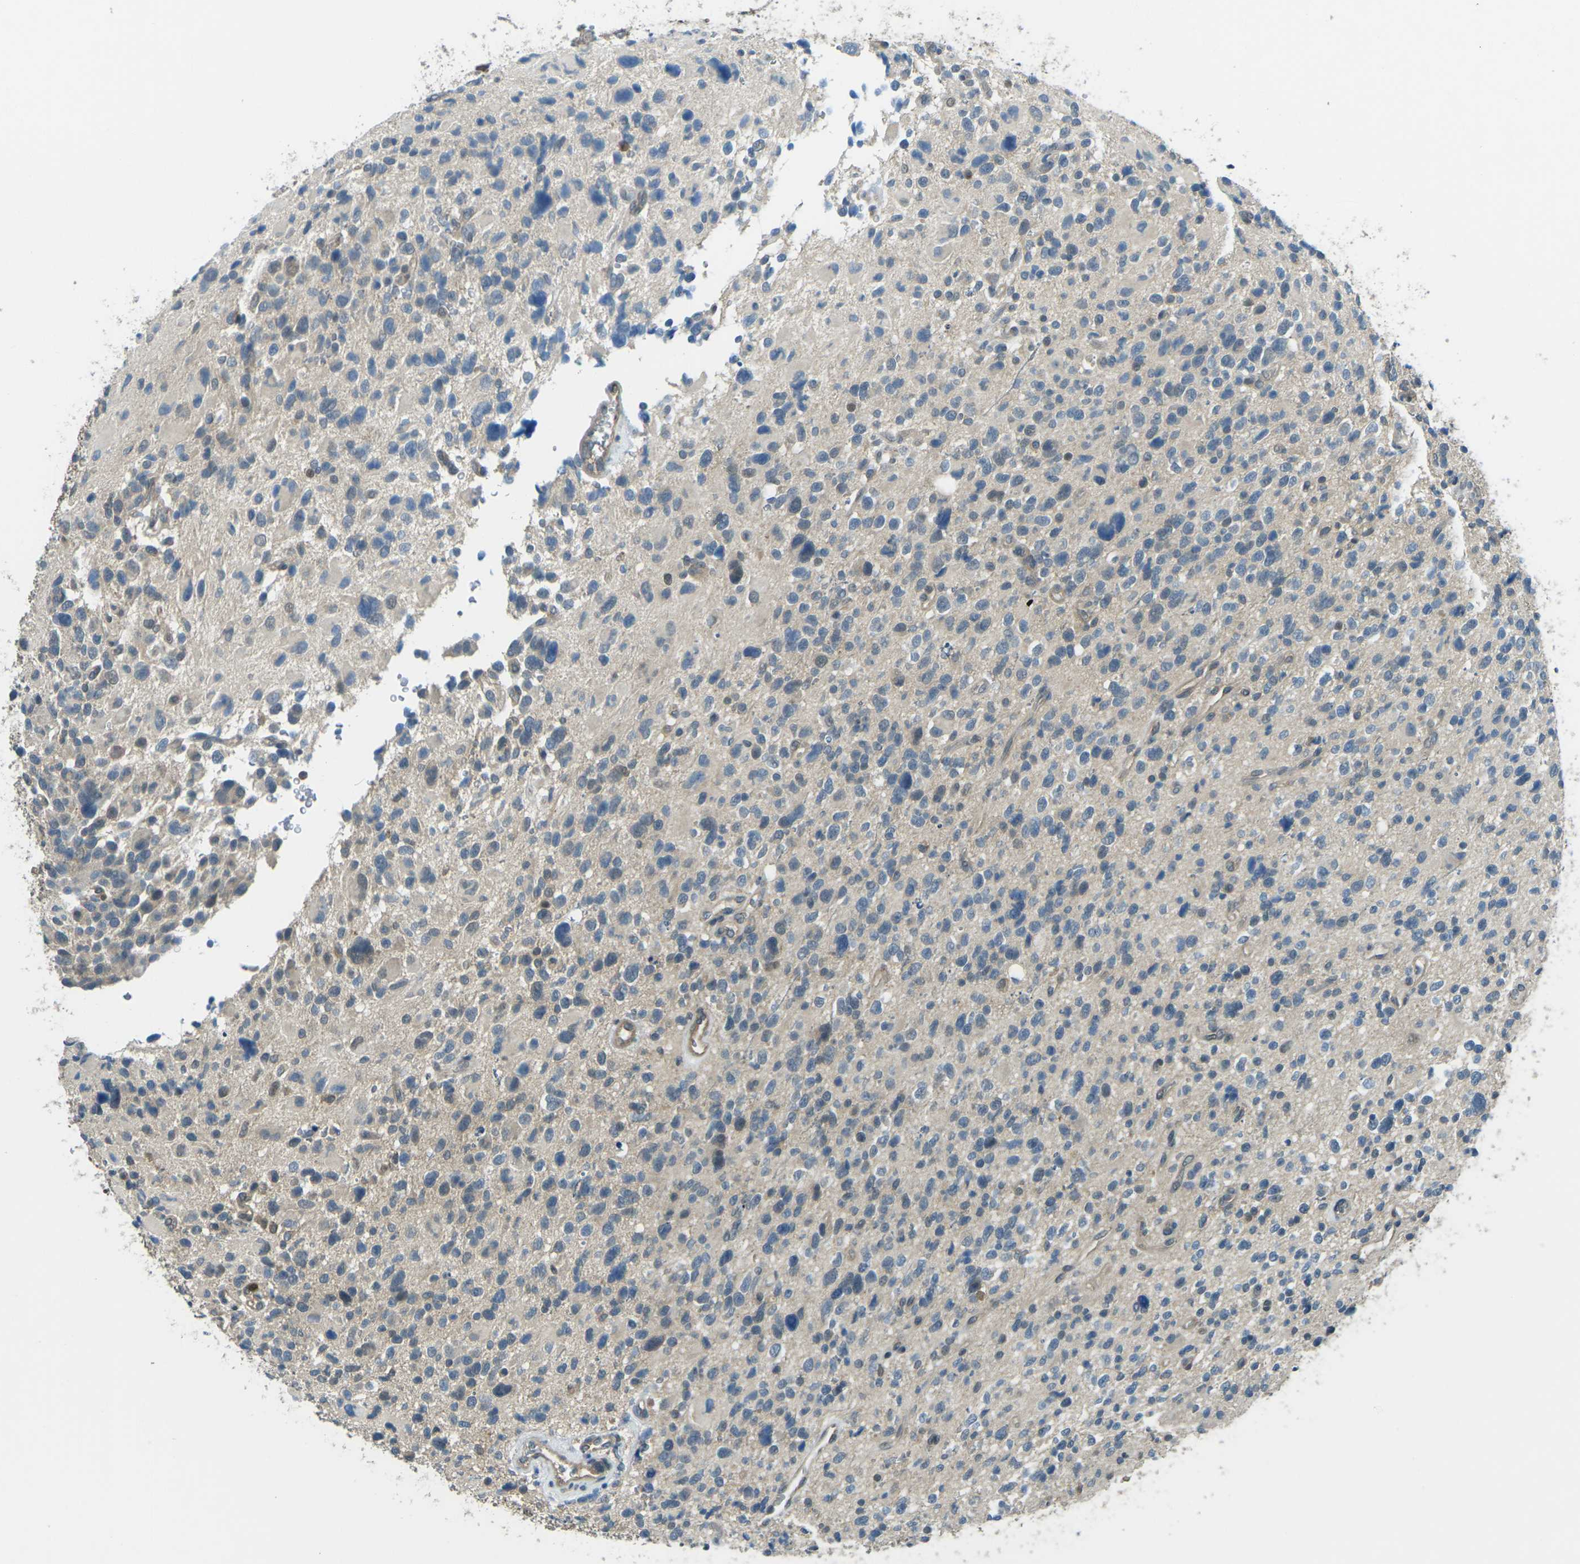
{"staining": {"intensity": "weak", "quantity": ">75%", "location": "cytoplasmic/membranous"}, "tissue": "glioma", "cell_type": "Tumor cells", "image_type": "cancer", "snomed": [{"axis": "morphology", "description": "Glioma, malignant, High grade"}, {"axis": "topography", "description": "Brain"}], "caption": "Immunohistochemistry micrograph of neoplastic tissue: glioma stained using immunohistochemistry (IHC) demonstrates low levels of weak protein expression localized specifically in the cytoplasmic/membranous of tumor cells, appearing as a cytoplasmic/membranous brown color.", "gene": "PIEZO2", "patient": {"sex": "male", "age": 48}}